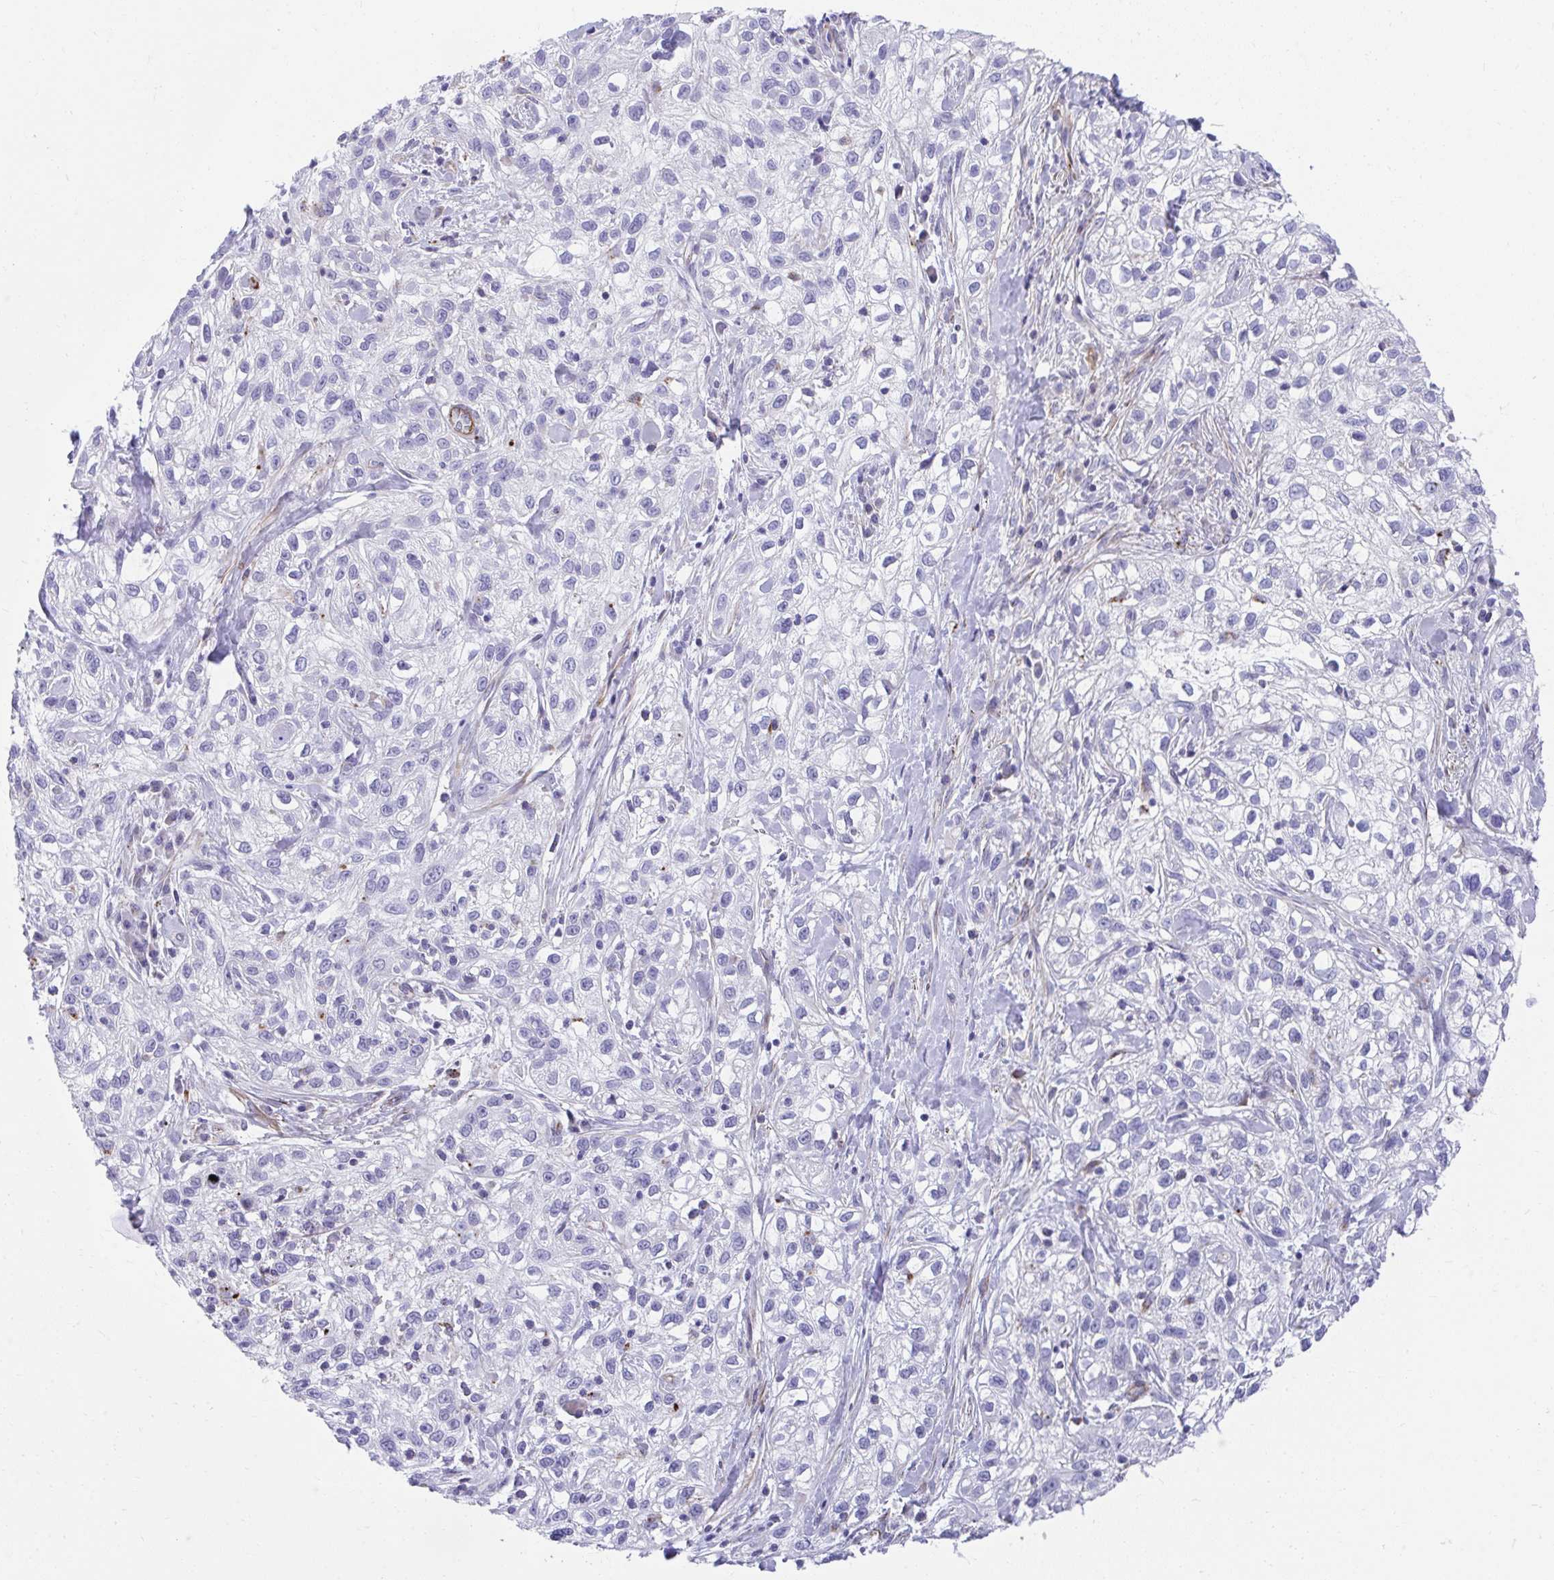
{"staining": {"intensity": "negative", "quantity": "none", "location": "none"}, "tissue": "skin cancer", "cell_type": "Tumor cells", "image_type": "cancer", "snomed": [{"axis": "morphology", "description": "Squamous cell carcinoma, NOS"}, {"axis": "topography", "description": "Skin"}], "caption": "The image reveals no significant positivity in tumor cells of skin cancer.", "gene": "CSTB", "patient": {"sex": "male", "age": 82}}